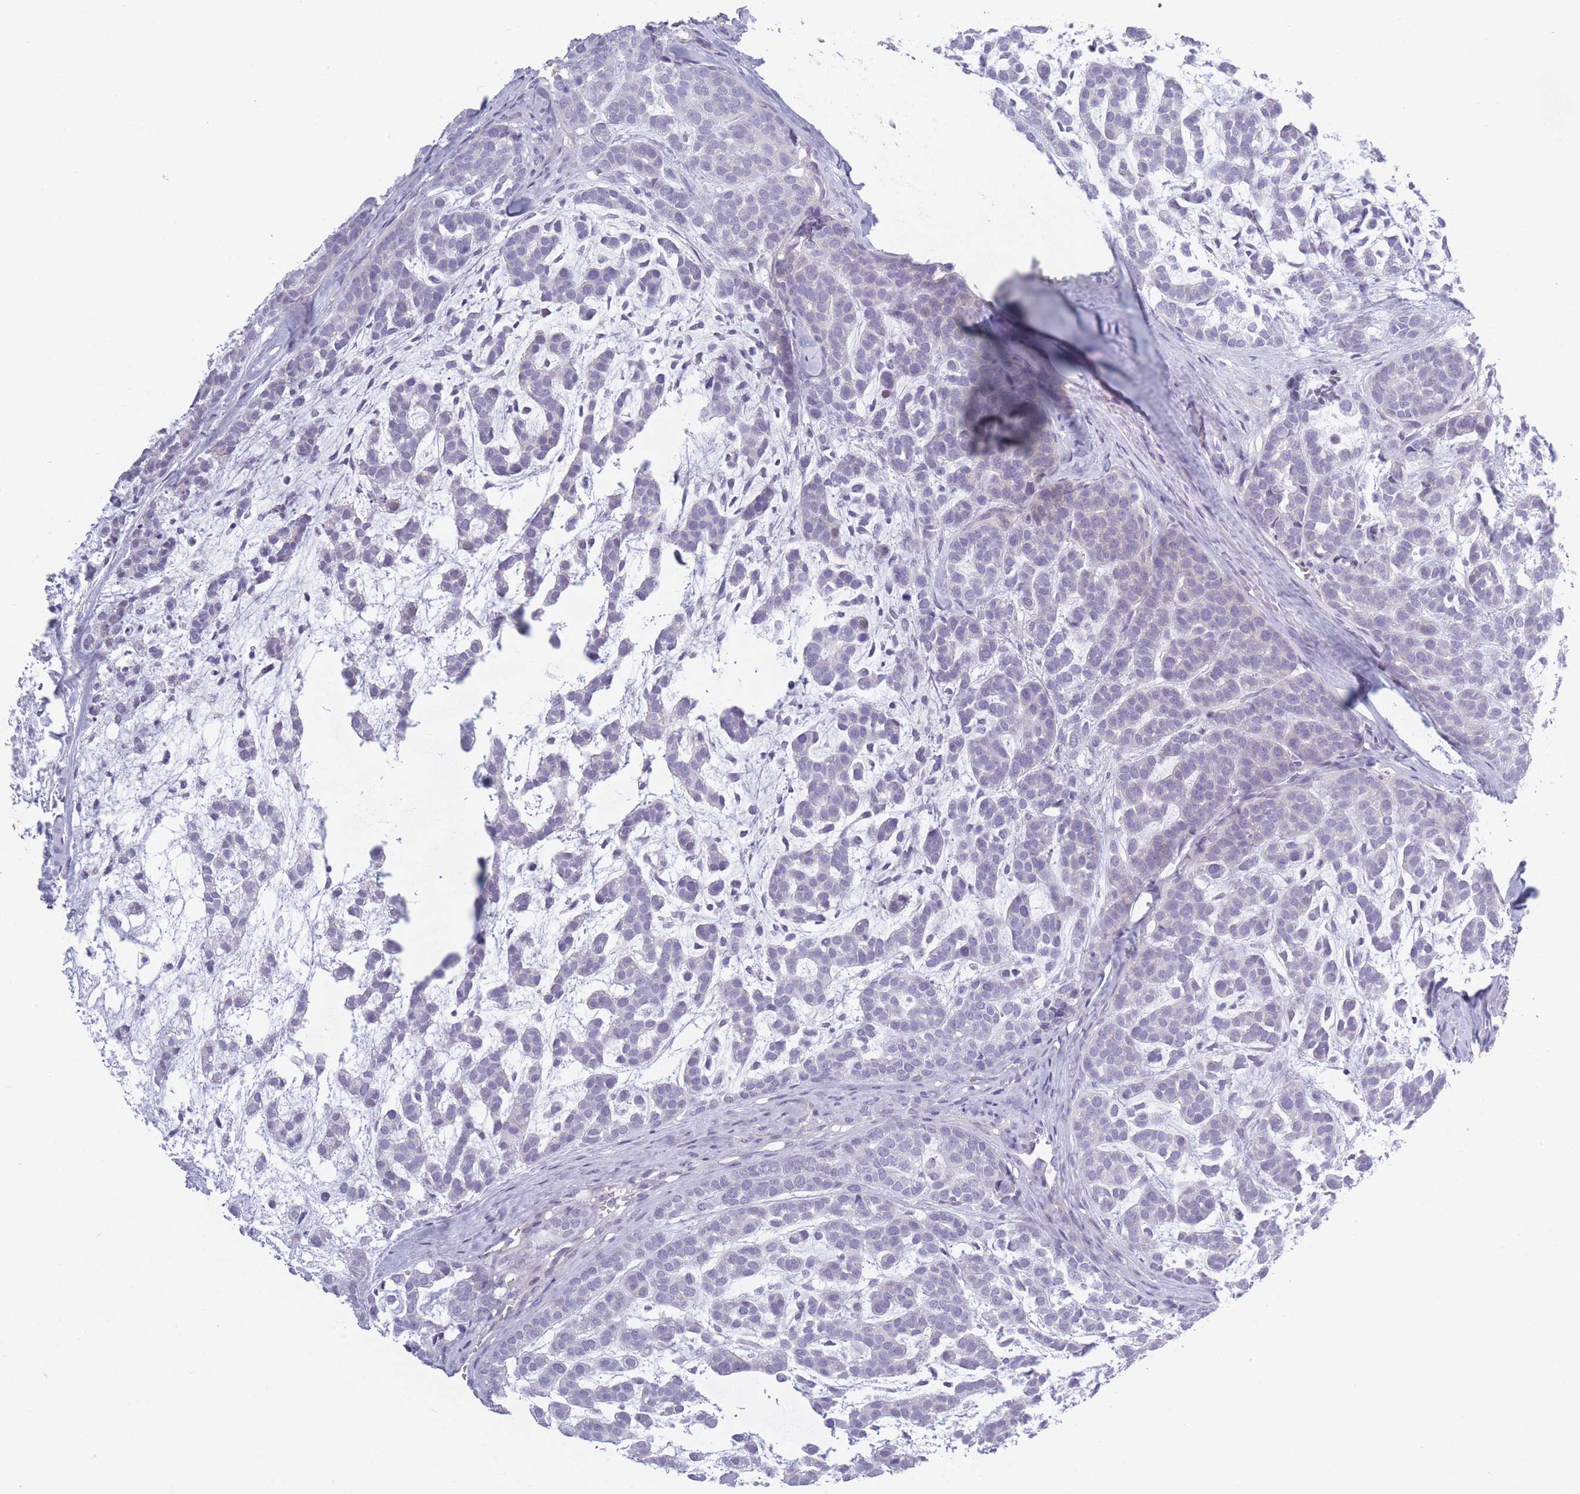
{"staining": {"intensity": "negative", "quantity": "none", "location": "none"}, "tissue": "head and neck cancer", "cell_type": "Tumor cells", "image_type": "cancer", "snomed": [{"axis": "morphology", "description": "Adenocarcinoma, NOS"}, {"axis": "morphology", "description": "Adenoma, NOS"}, {"axis": "topography", "description": "Head-Neck"}], "caption": "Tumor cells show no significant expression in adenoma (head and neck).", "gene": "PLEKHG2", "patient": {"sex": "female", "age": 55}}